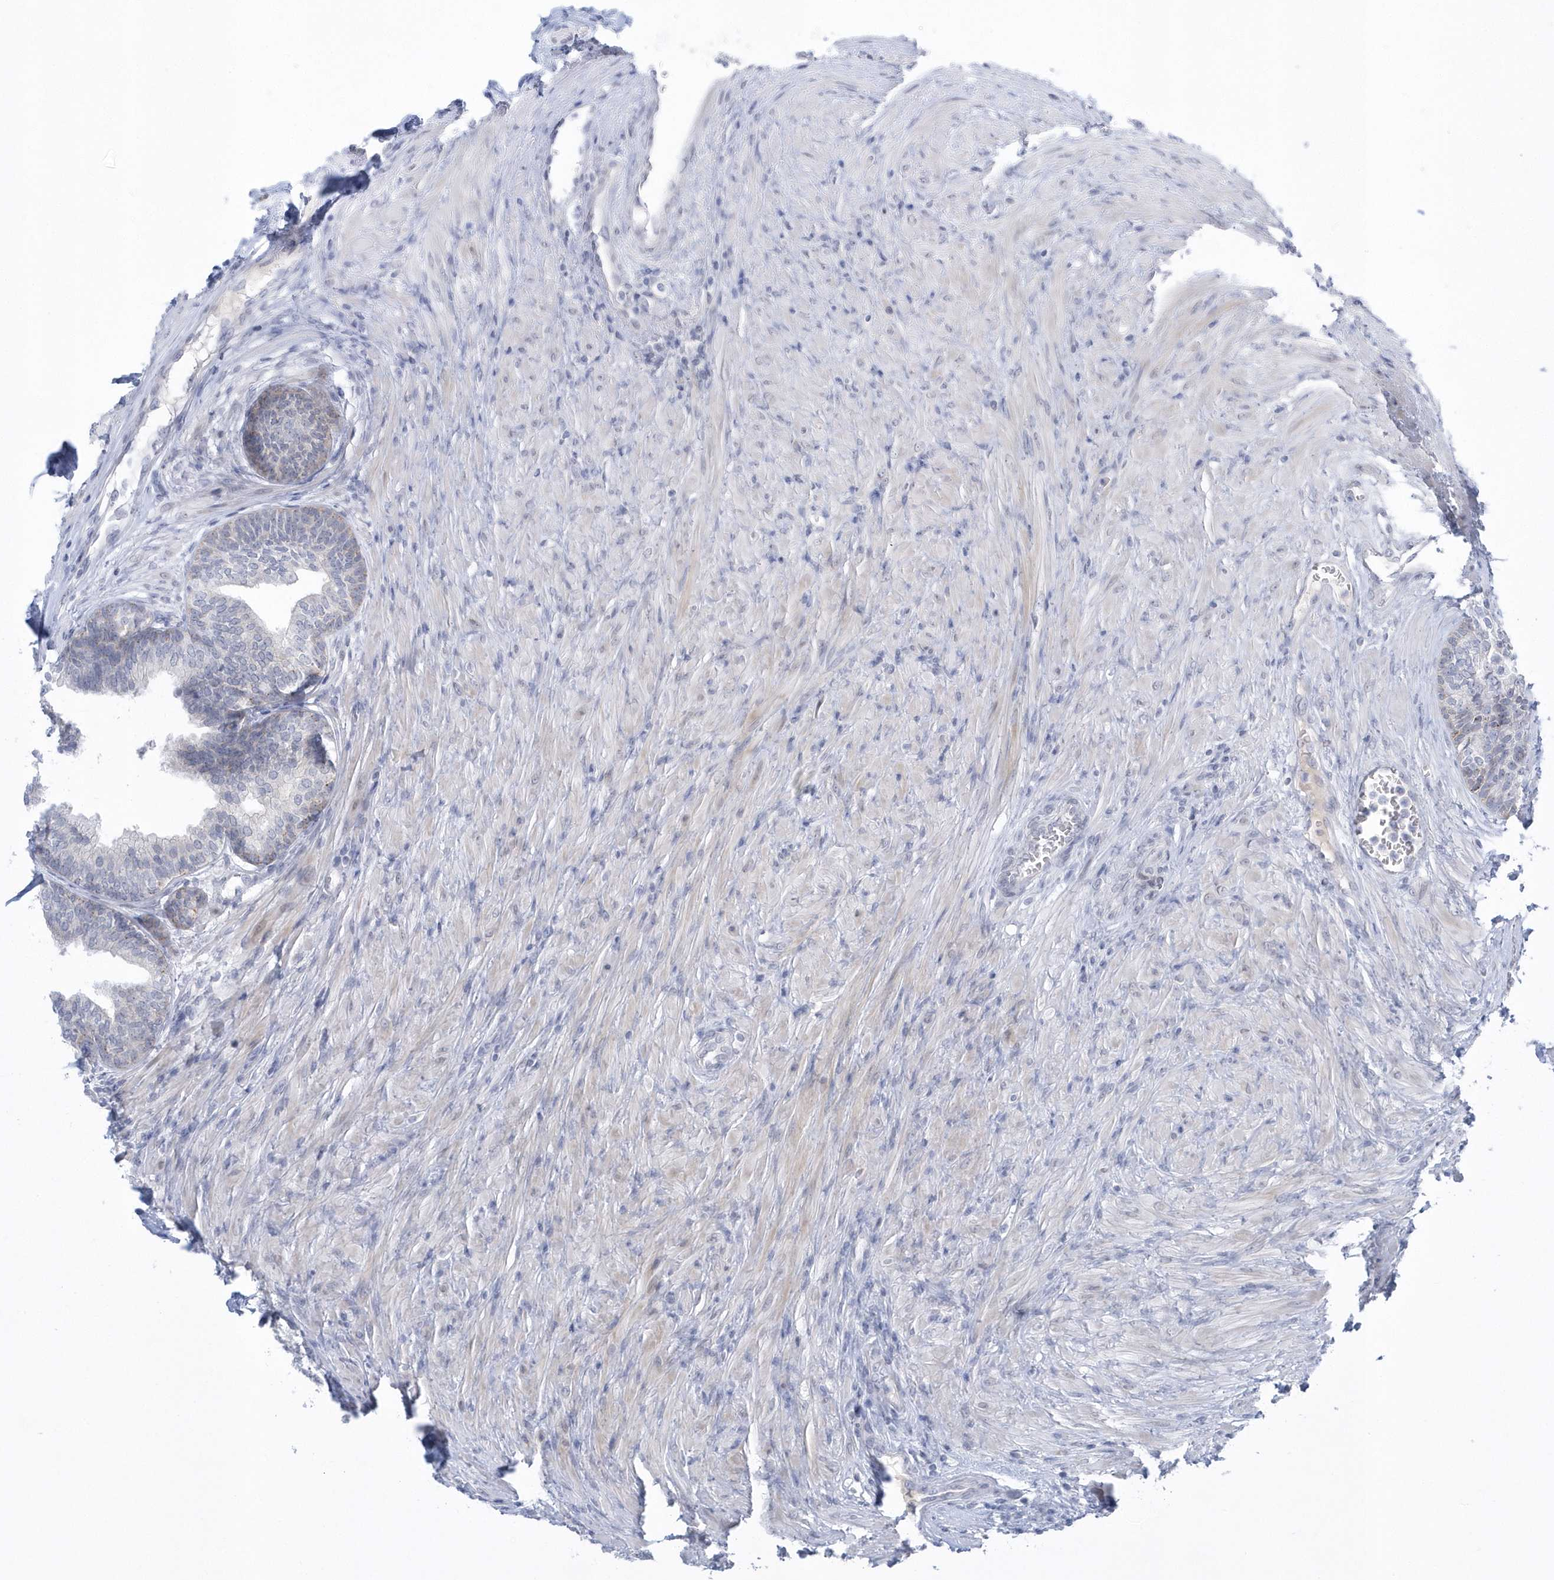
{"staining": {"intensity": "negative", "quantity": "none", "location": "none"}, "tissue": "prostate", "cell_type": "Glandular cells", "image_type": "normal", "snomed": [{"axis": "morphology", "description": "Normal tissue, NOS"}, {"axis": "topography", "description": "Prostate"}], "caption": "Immunohistochemistry of normal human prostate shows no staining in glandular cells. (Stains: DAB immunohistochemistry with hematoxylin counter stain, Microscopy: brightfield microscopy at high magnification).", "gene": "ZC3H12D", "patient": {"sex": "male", "age": 76}}